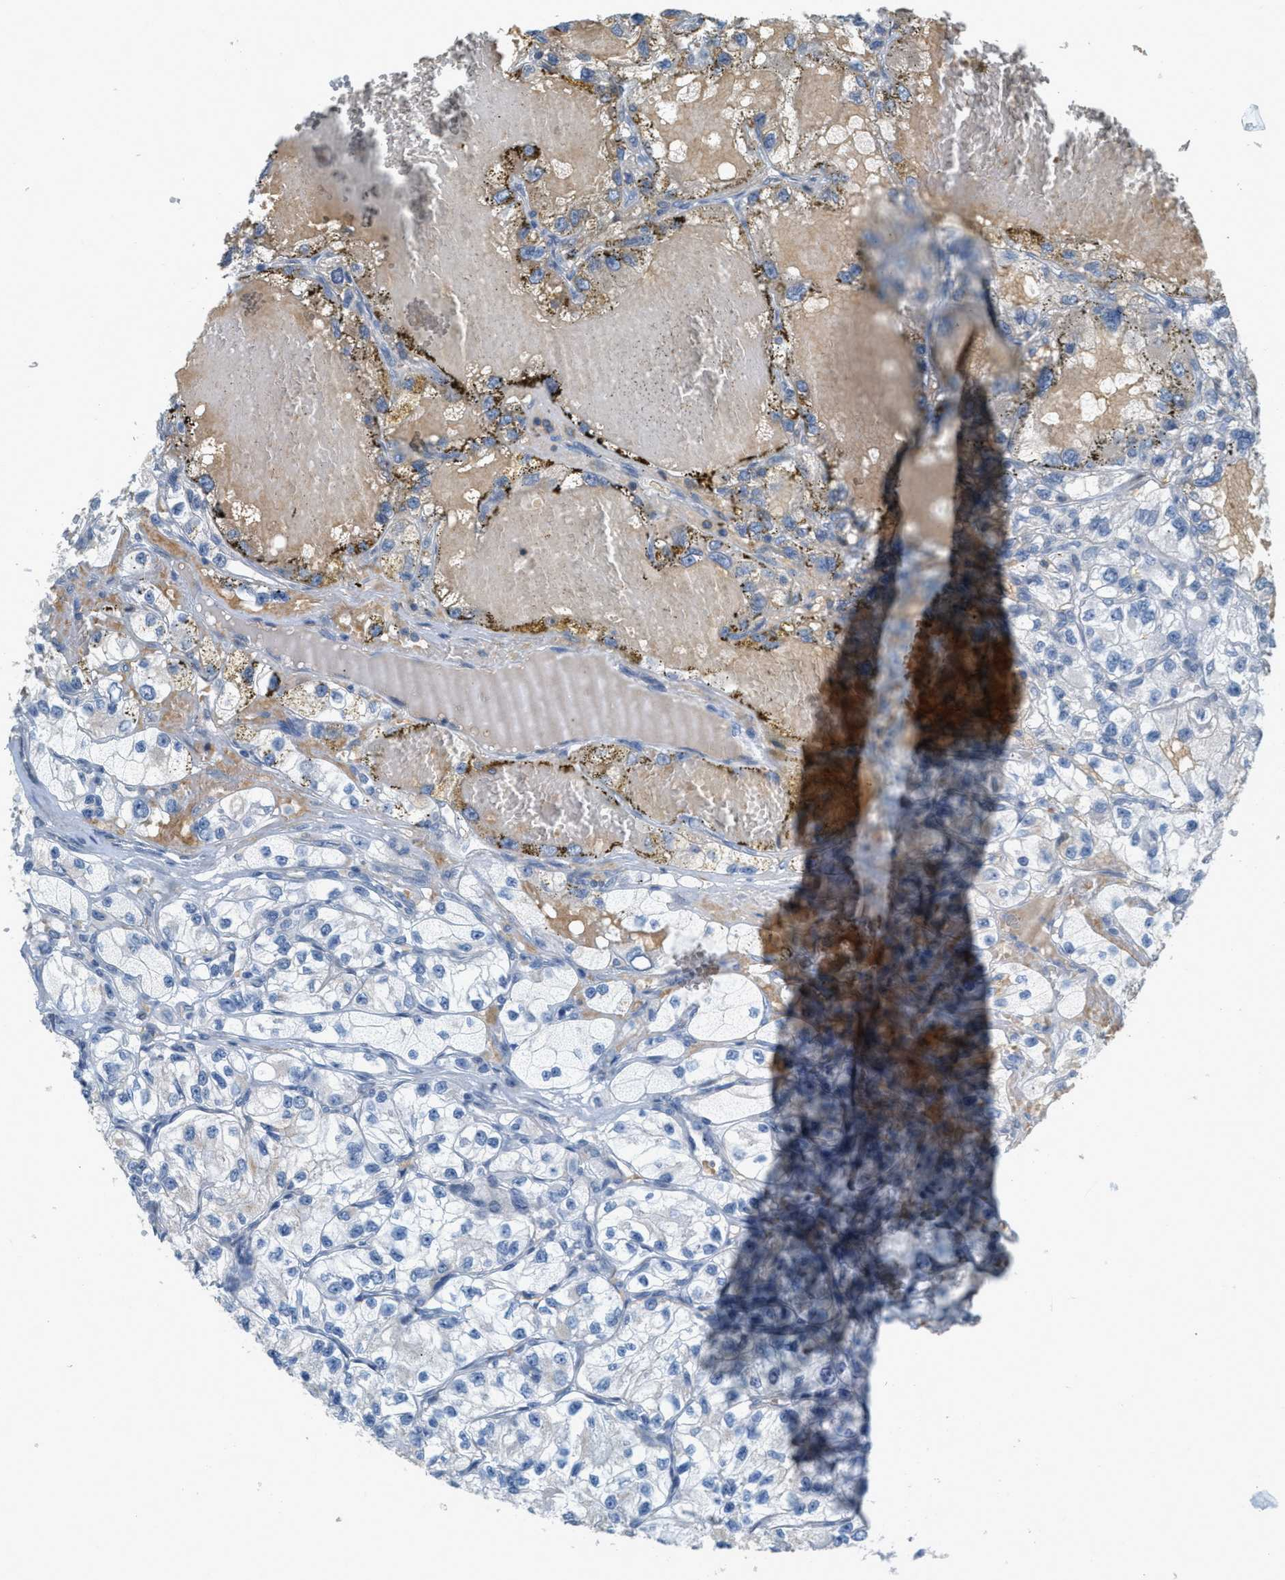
{"staining": {"intensity": "moderate", "quantity": "<25%", "location": "cytoplasmic/membranous"}, "tissue": "renal cancer", "cell_type": "Tumor cells", "image_type": "cancer", "snomed": [{"axis": "morphology", "description": "Adenocarcinoma, NOS"}, {"axis": "topography", "description": "Kidney"}], "caption": "Immunohistochemical staining of renal cancer displays moderate cytoplasmic/membranous protein positivity in approximately <25% of tumor cells.", "gene": "MRS2", "patient": {"sex": "female", "age": 57}}